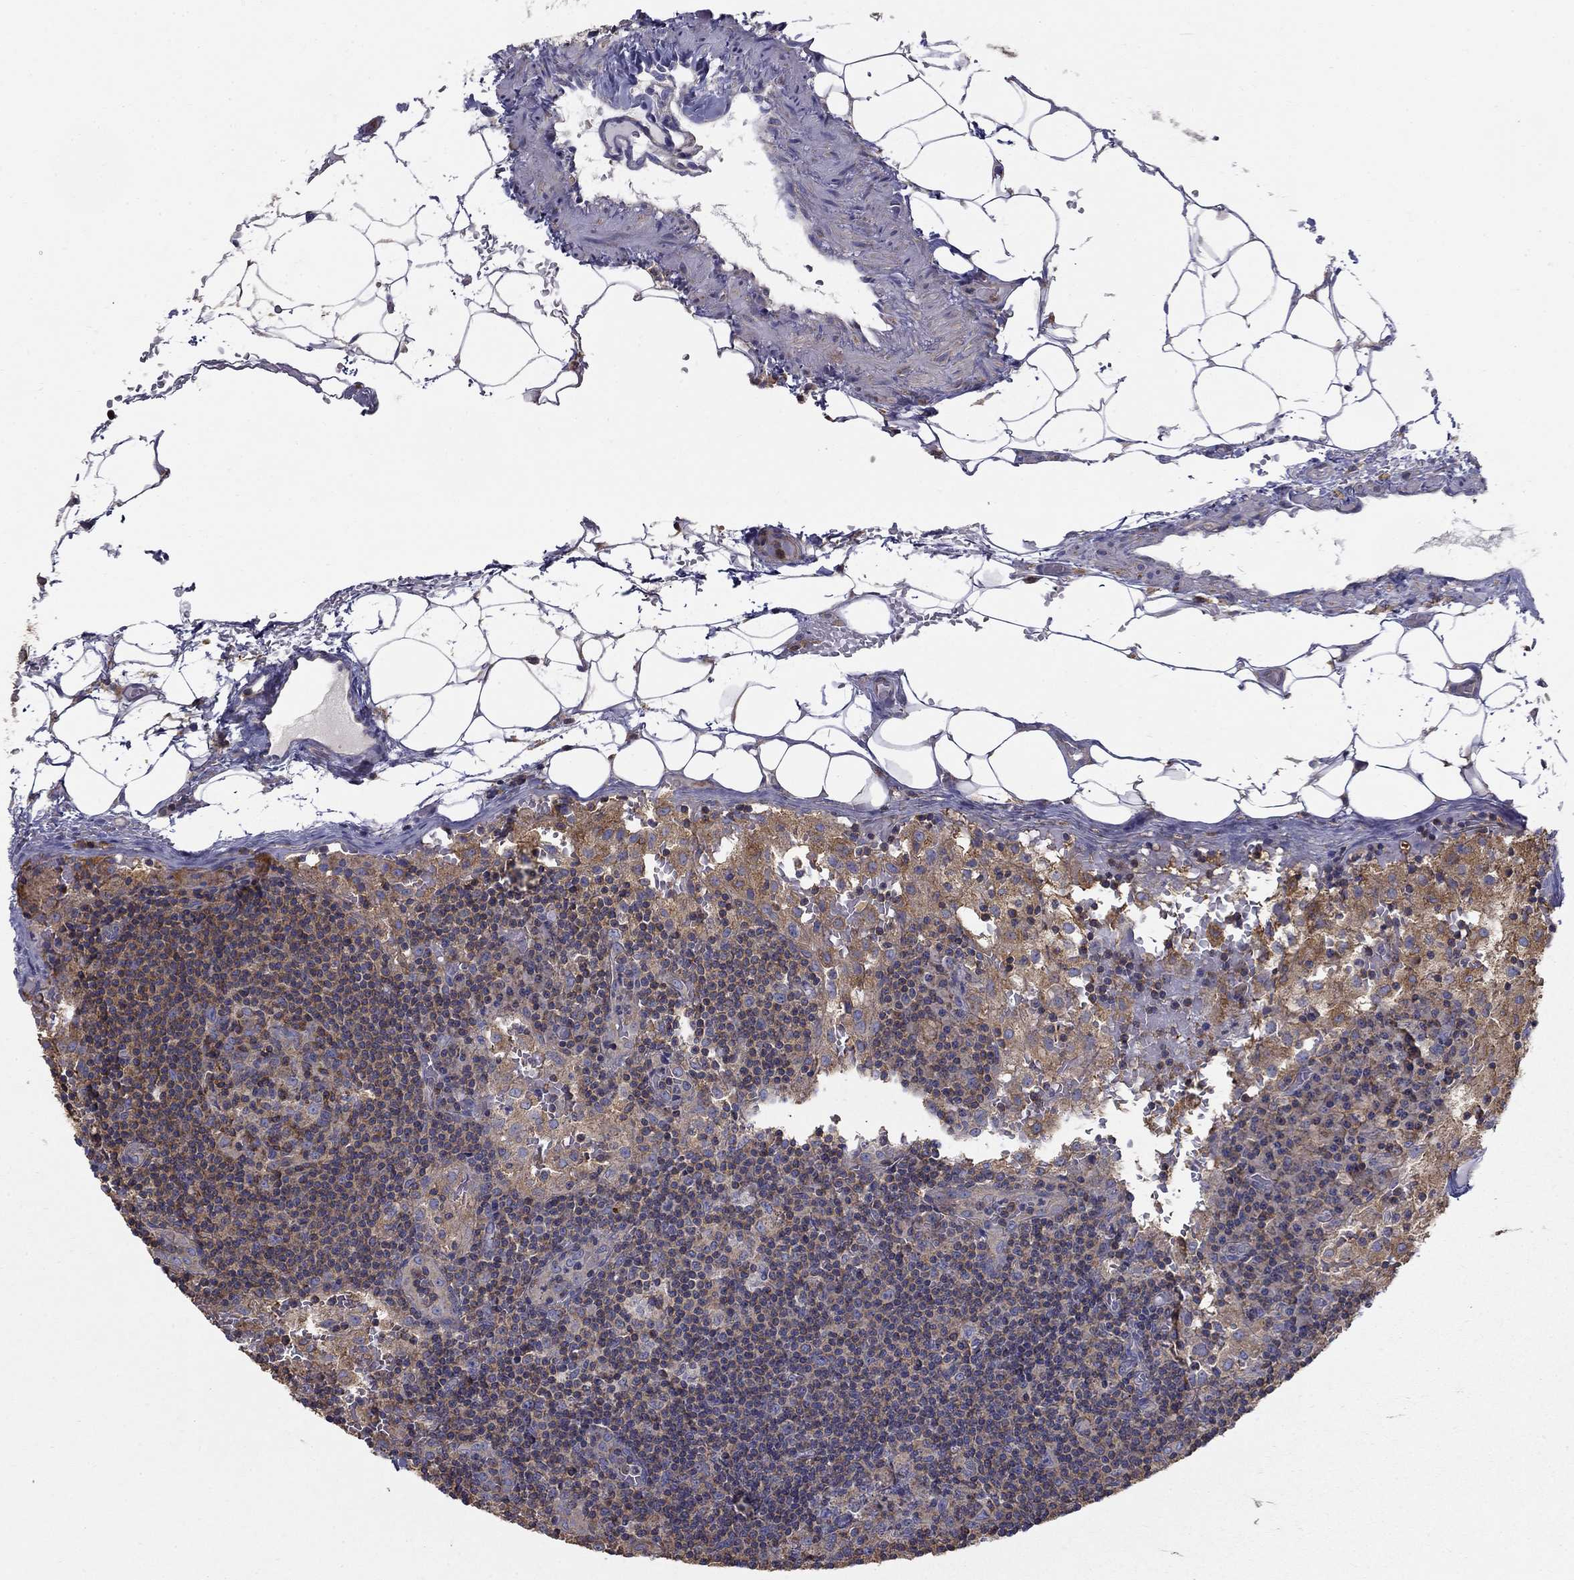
{"staining": {"intensity": "moderate", "quantity": "<25%", "location": "cytoplasmic/membranous"}, "tissue": "lymph node", "cell_type": "Germinal center cells", "image_type": "normal", "snomed": [{"axis": "morphology", "description": "Normal tissue, NOS"}, {"axis": "topography", "description": "Lymph node"}], "caption": "An image showing moderate cytoplasmic/membranous expression in approximately <25% of germinal center cells in unremarkable lymph node, as visualized by brown immunohistochemical staining.", "gene": "NME5", "patient": {"sex": "male", "age": 62}}